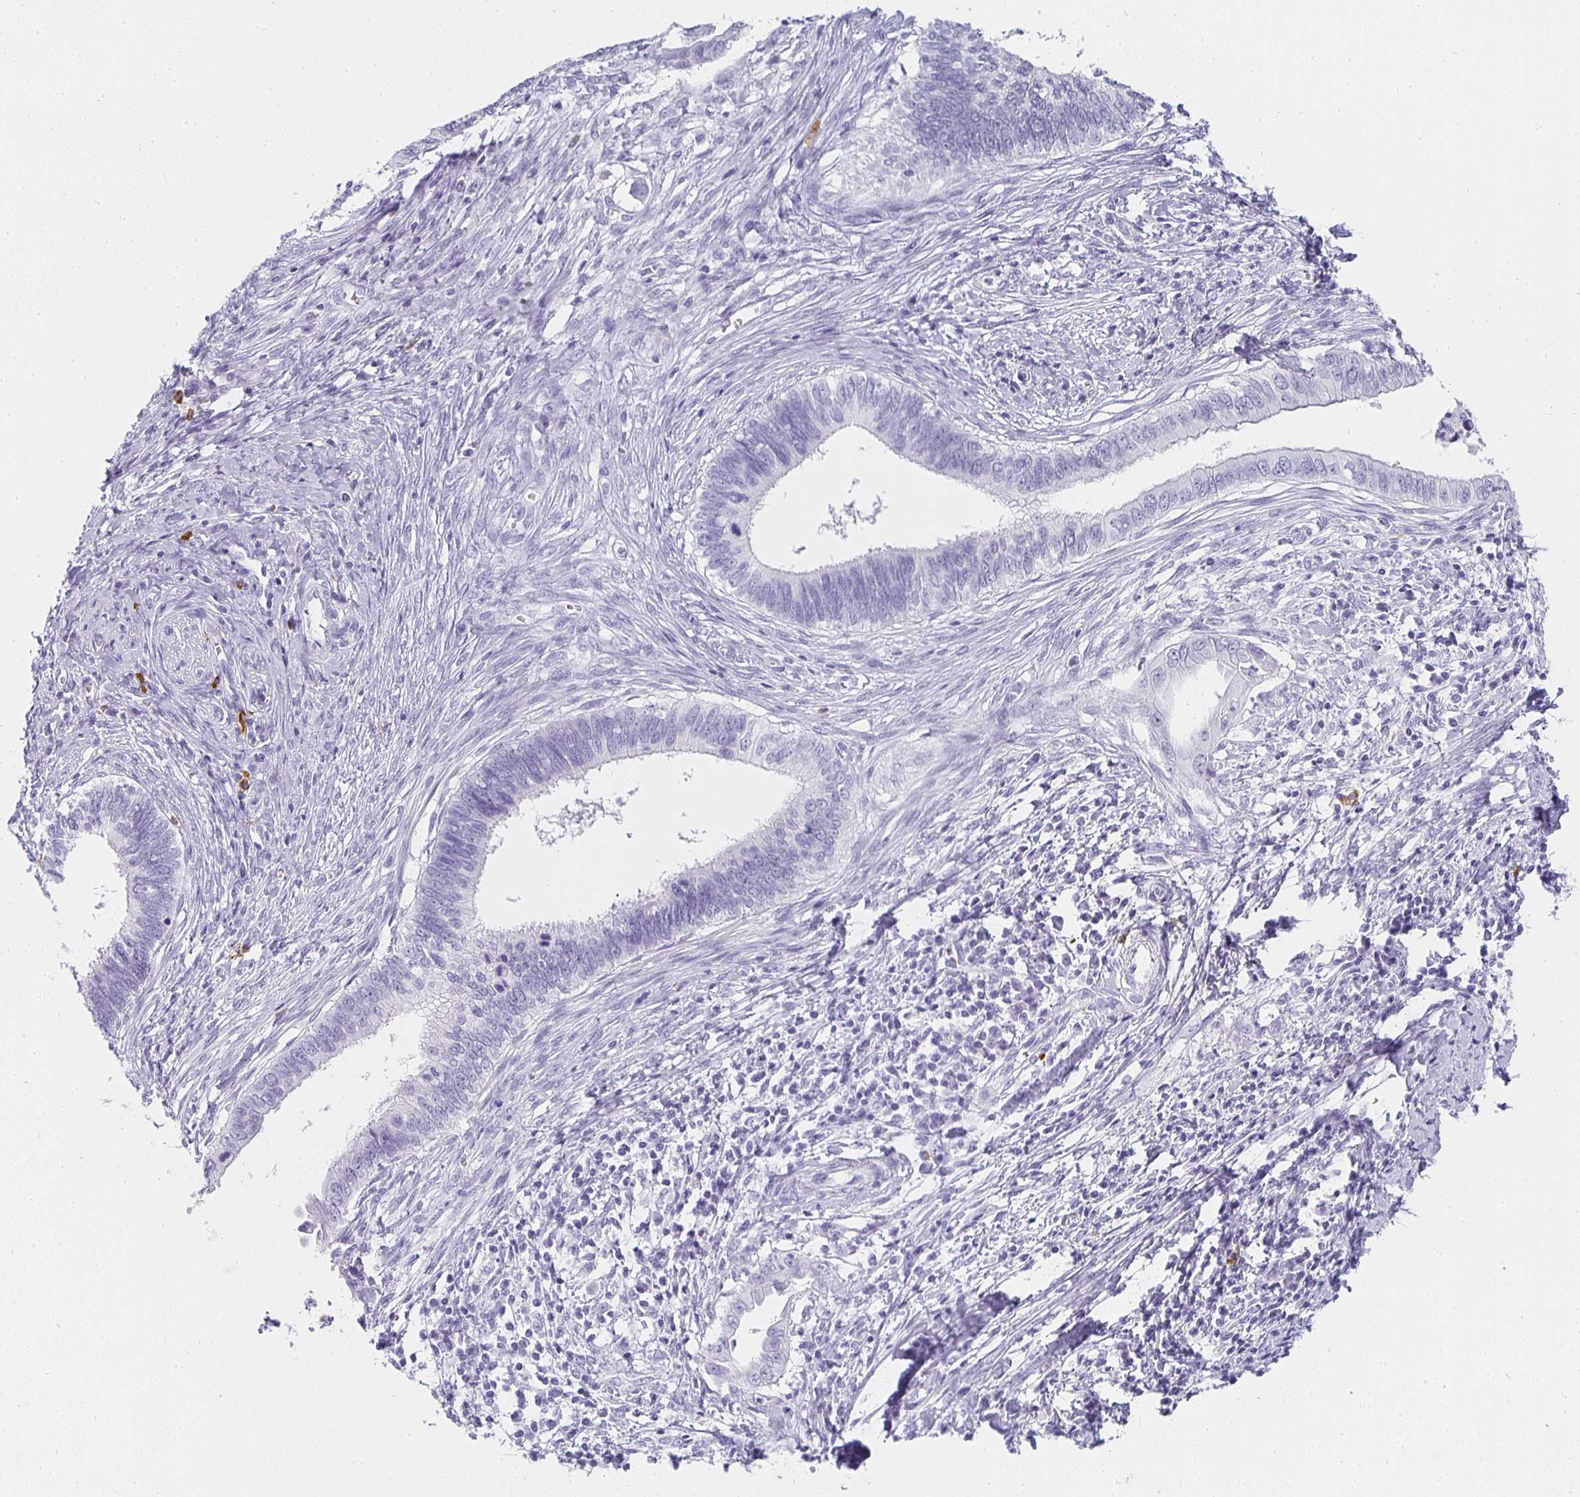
{"staining": {"intensity": "negative", "quantity": "none", "location": "none"}, "tissue": "cervical cancer", "cell_type": "Tumor cells", "image_type": "cancer", "snomed": [{"axis": "morphology", "description": "Adenocarcinoma, NOS"}, {"axis": "topography", "description": "Cervix"}], "caption": "Image shows no significant protein positivity in tumor cells of cervical adenocarcinoma. (Stains: DAB immunohistochemistry with hematoxylin counter stain, Microscopy: brightfield microscopy at high magnification).", "gene": "TPSD1", "patient": {"sex": "female", "age": 42}}